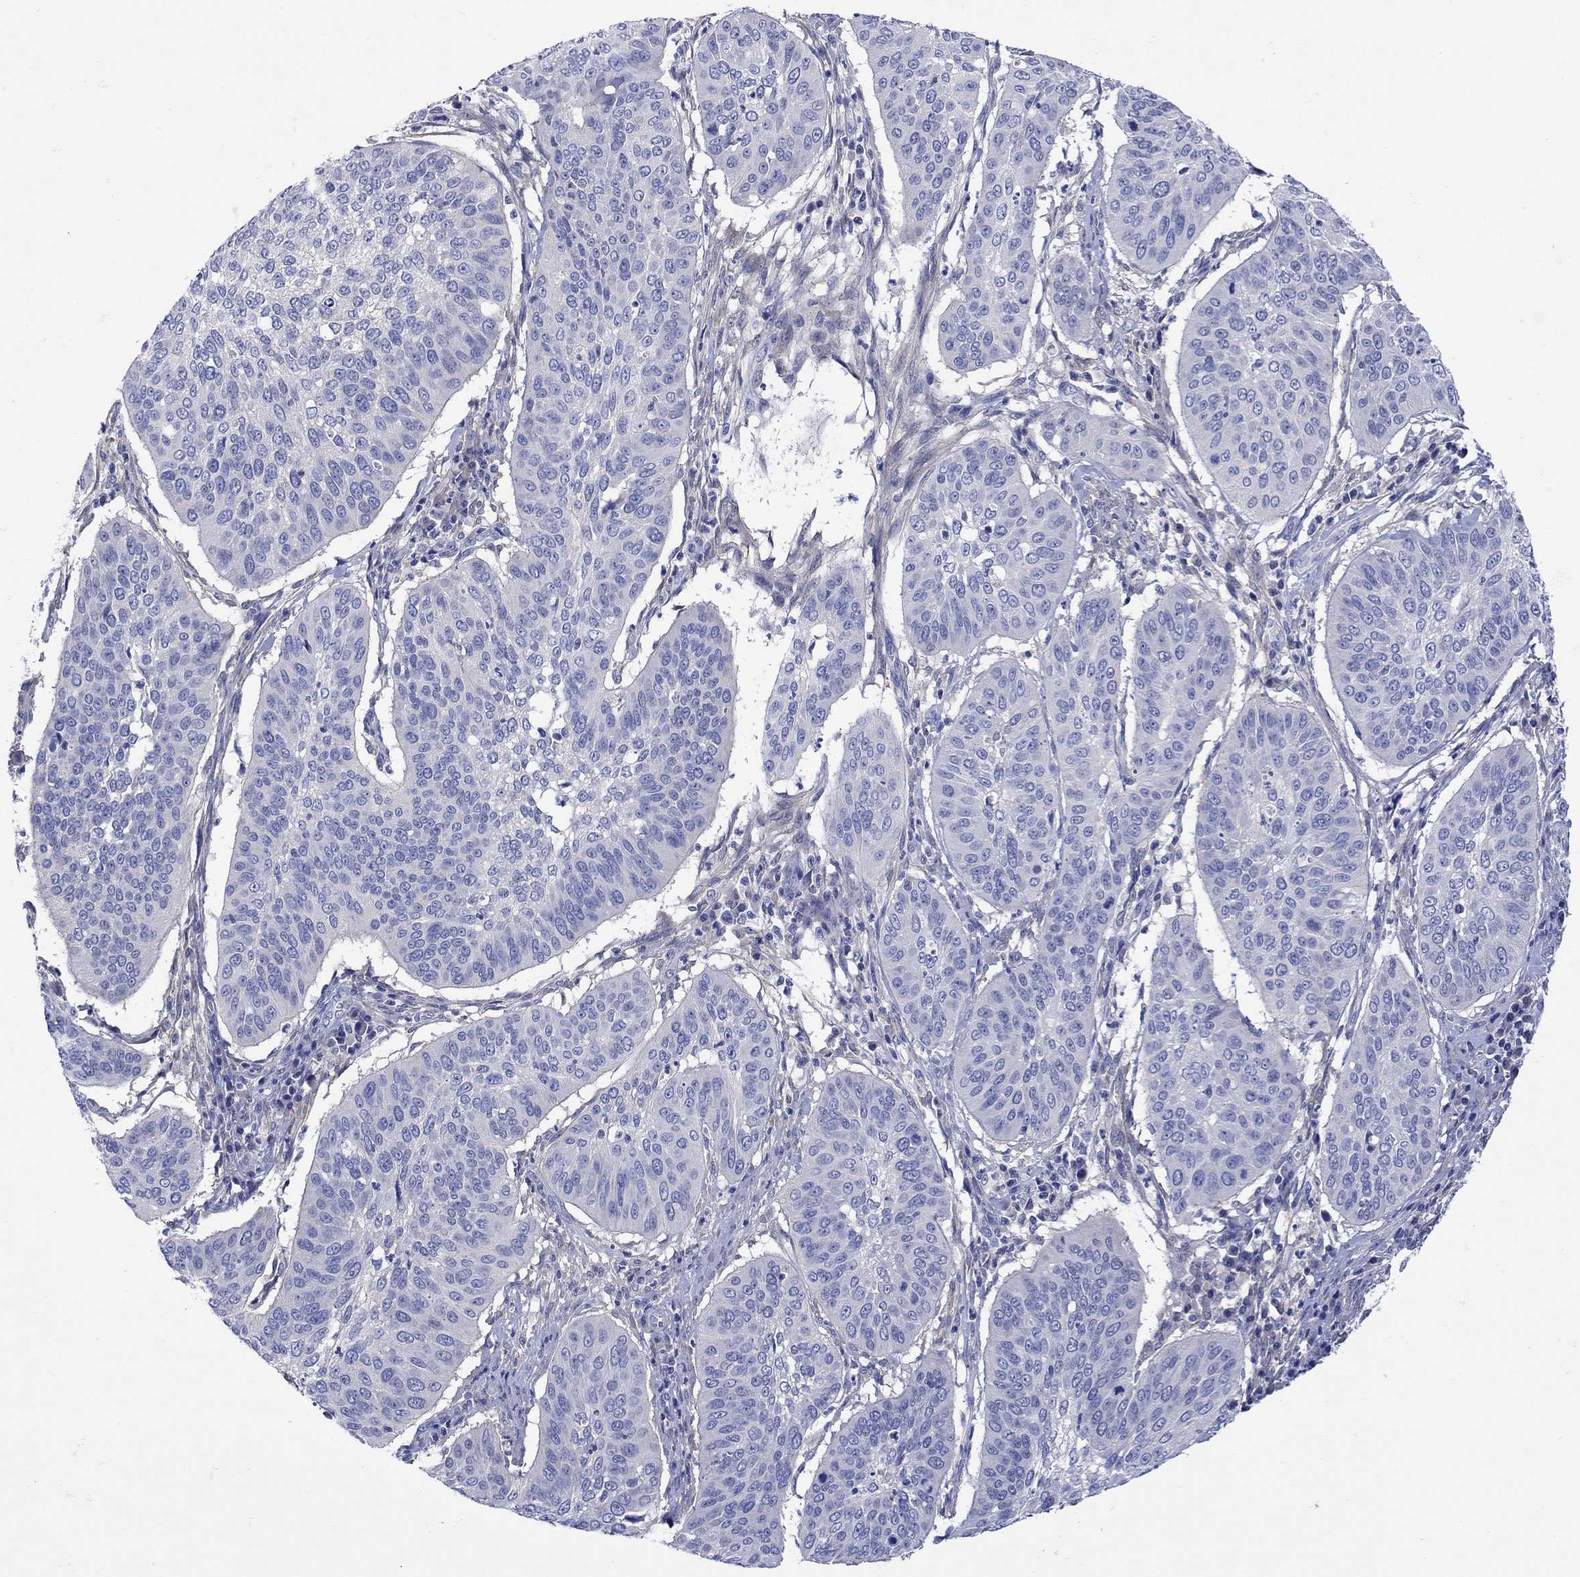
{"staining": {"intensity": "negative", "quantity": "none", "location": "none"}, "tissue": "cervical cancer", "cell_type": "Tumor cells", "image_type": "cancer", "snomed": [{"axis": "morphology", "description": "Normal tissue, NOS"}, {"axis": "morphology", "description": "Squamous cell carcinoma, NOS"}, {"axis": "topography", "description": "Cervix"}], "caption": "The immunohistochemistry histopathology image has no significant positivity in tumor cells of squamous cell carcinoma (cervical) tissue. (DAB IHC visualized using brightfield microscopy, high magnification).", "gene": "MSI1", "patient": {"sex": "female", "age": 39}}